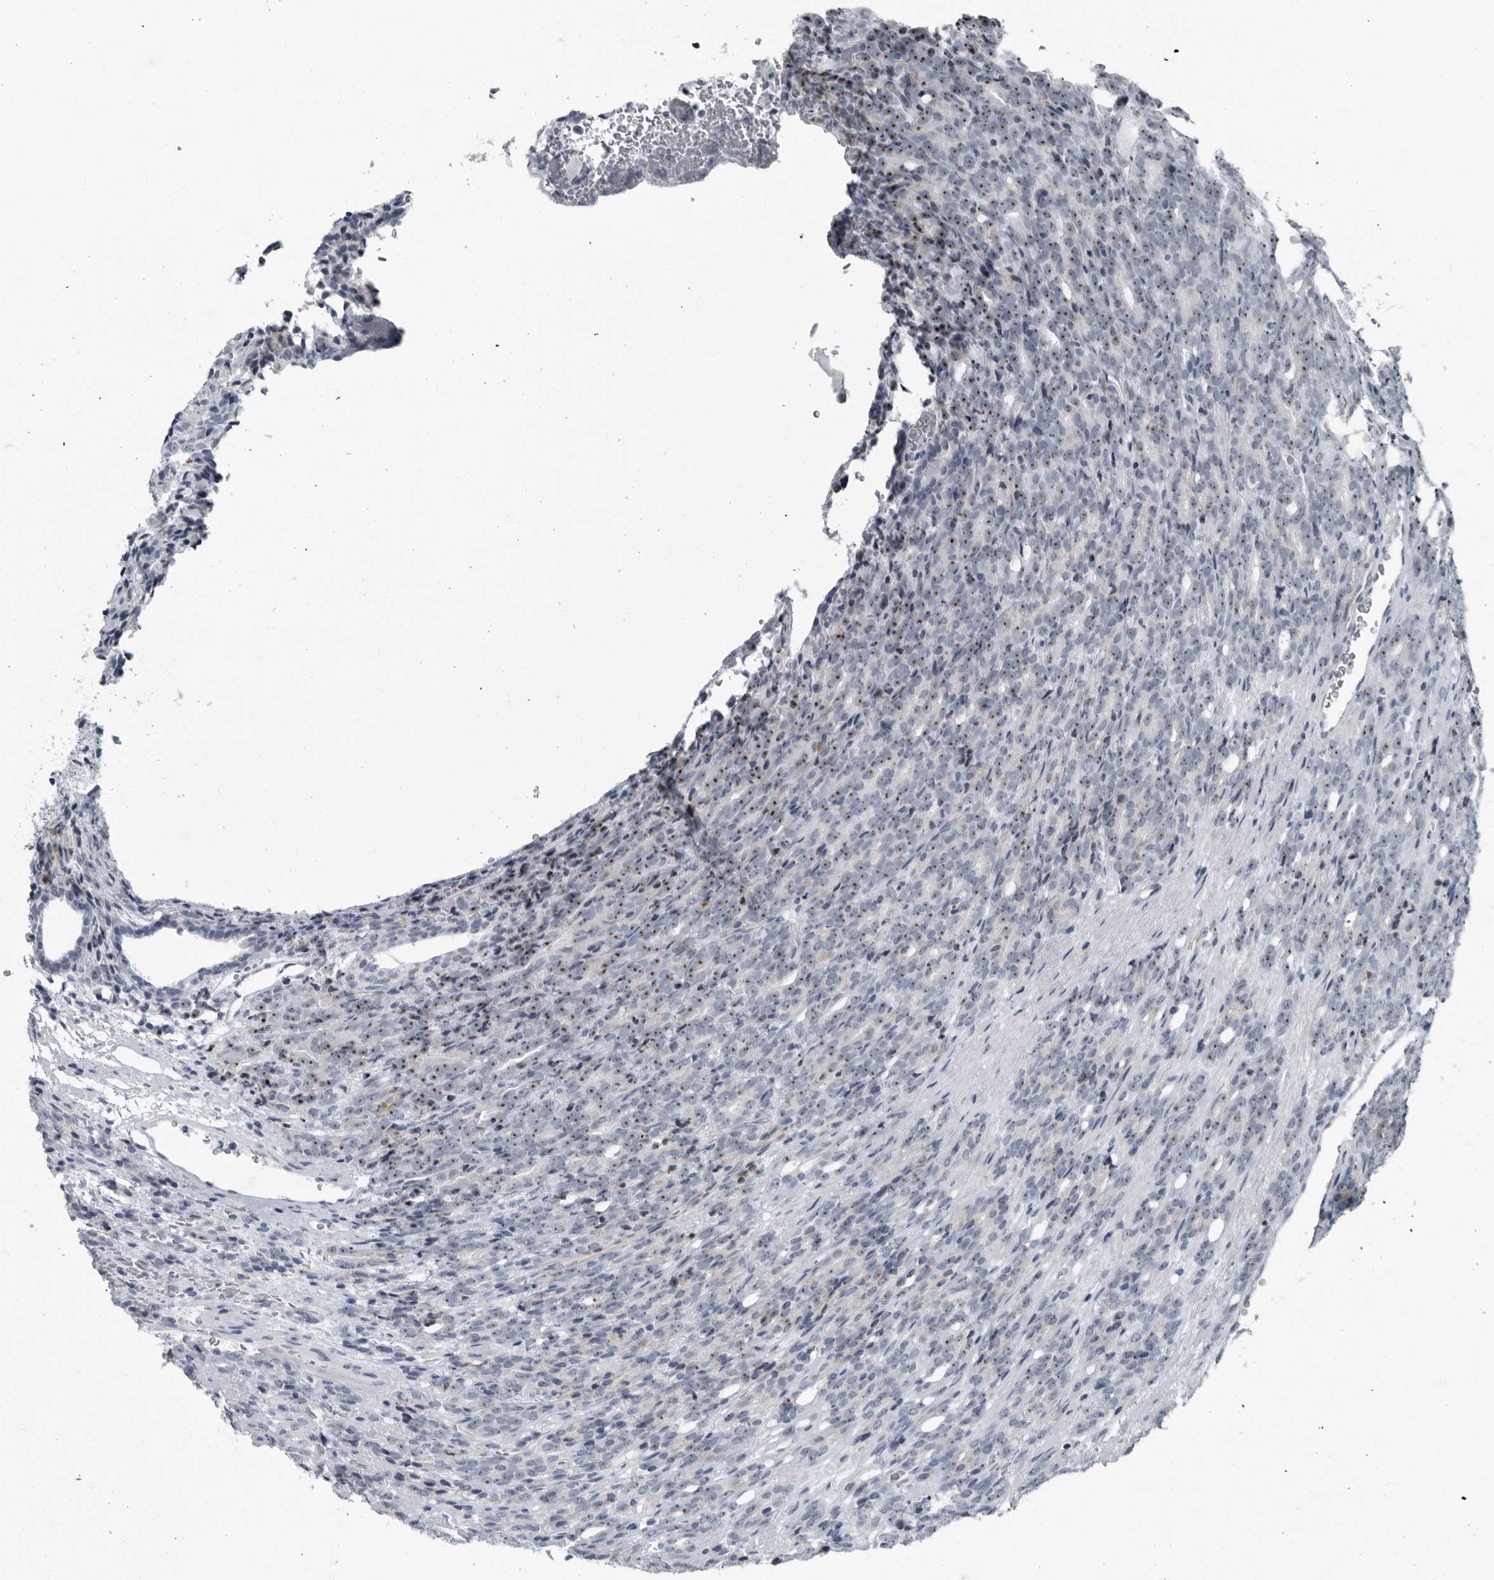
{"staining": {"intensity": "strong", "quantity": ">75%", "location": "nuclear"}, "tissue": "prostate cancer", "cell_type": "Tumor cells", "image_type": "cancer", "snomed": [{"axis": "morphology", "description": "Adenocarcinoma, High grade"}, {"axis": "topography", "description": "Prostate"}], "caption": "Immunohistochemistry (IHC) staining of prostate cancer (adenocarcinoma (high-grade)), which shows high levels of strong nuclear expression in about >75% of tumor cells indicating strong nuclear protein positivity. The staining was performed using DAB (brown) for protein detection and nuclei were counterstained in hematoxylin (blue).", "gene": "PDCD11", "patient": {"sex": "male", "age": 62}}